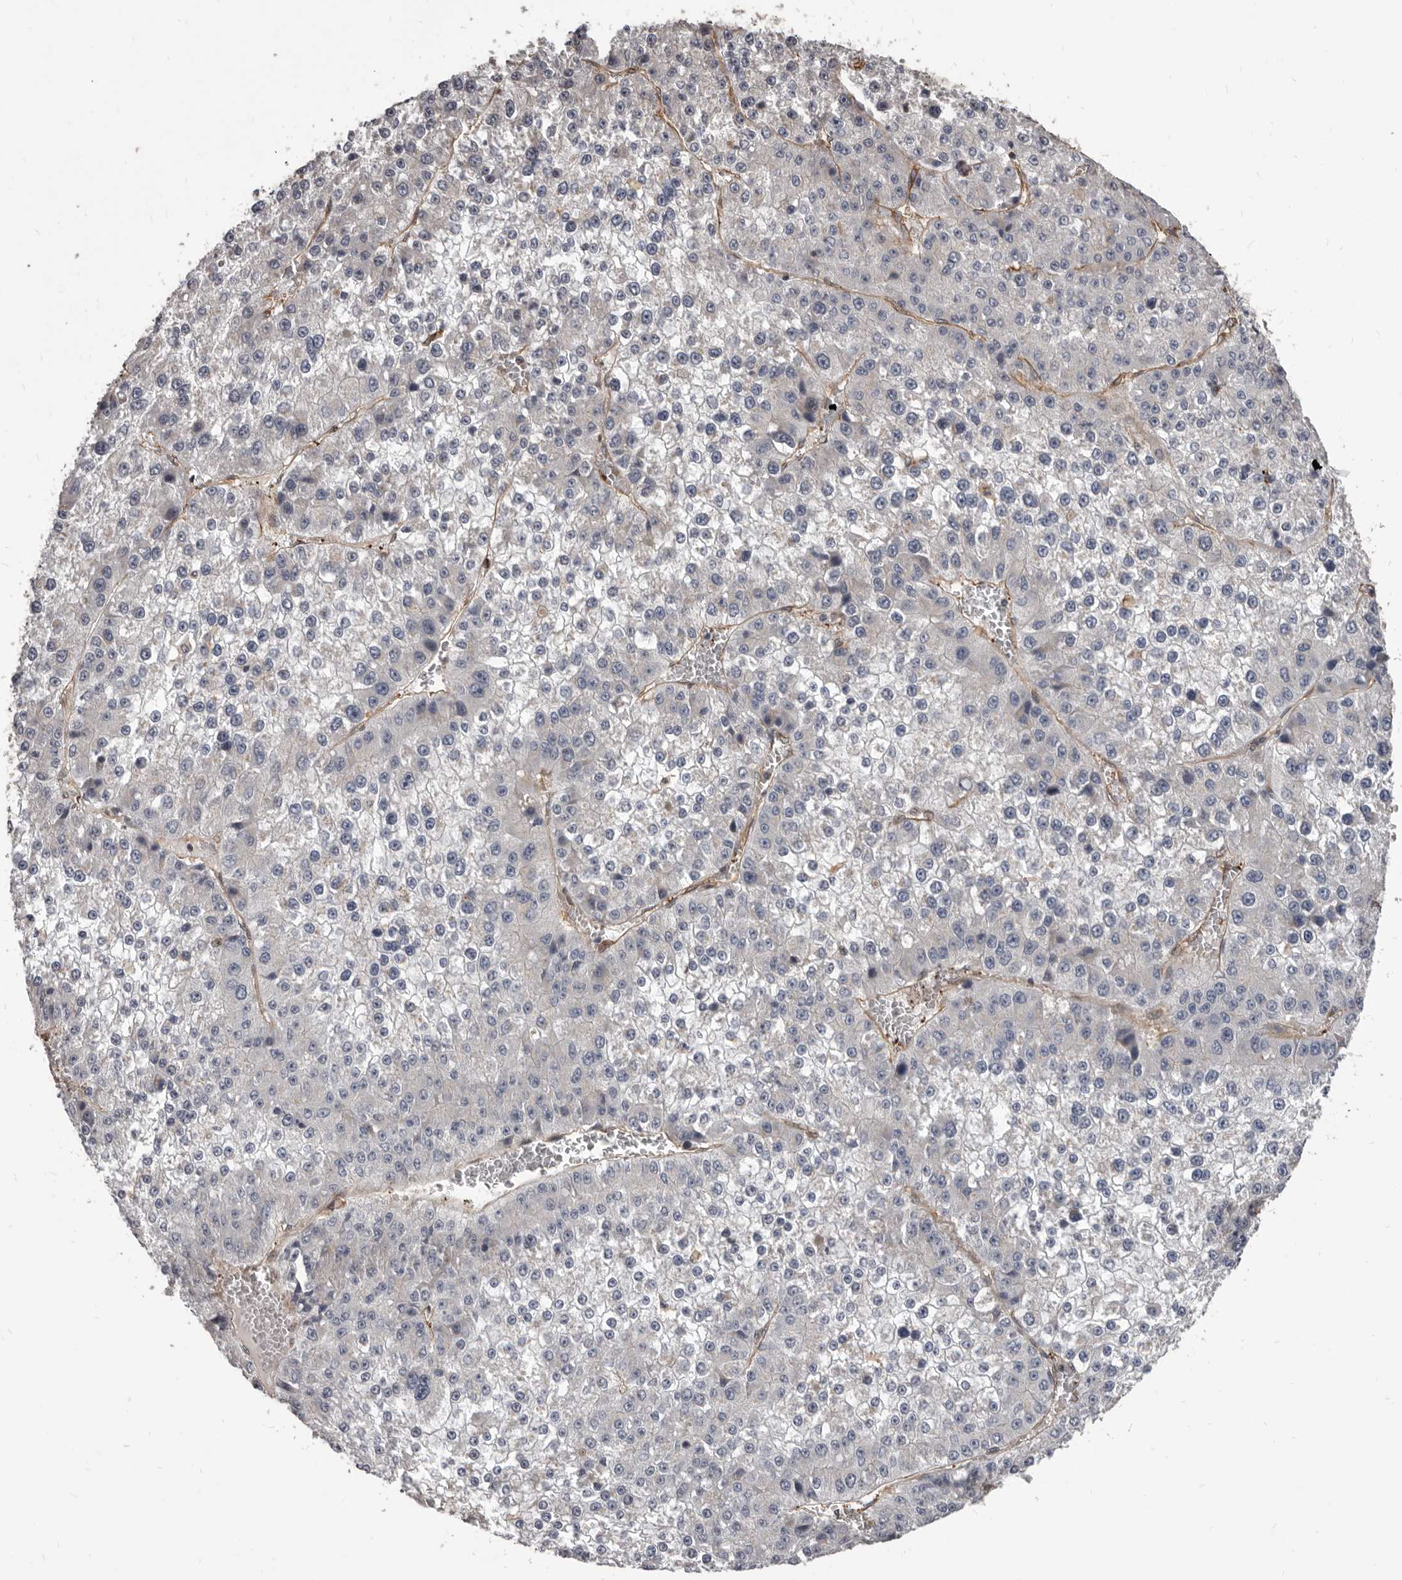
{"staining": {"intensity": "weak", "quantity": "<25%", "location": "cytoplasmic/membranous"}, "tissue": "liver cancer", "cell_type": "Tumor cells", "image_type": "cancer", "snomed": [{"axis": "morphology", "description": "Carcinoma, Hepatocellular, NOS"}, {"axis": "topography", "description": "Liver"}], "caption": "Tumor cells are negative for brown protein staining in liver hepatocellular carcinoma.", "gene": "ADAMTS20", "patient": {"sex": "female", "age": 73}}